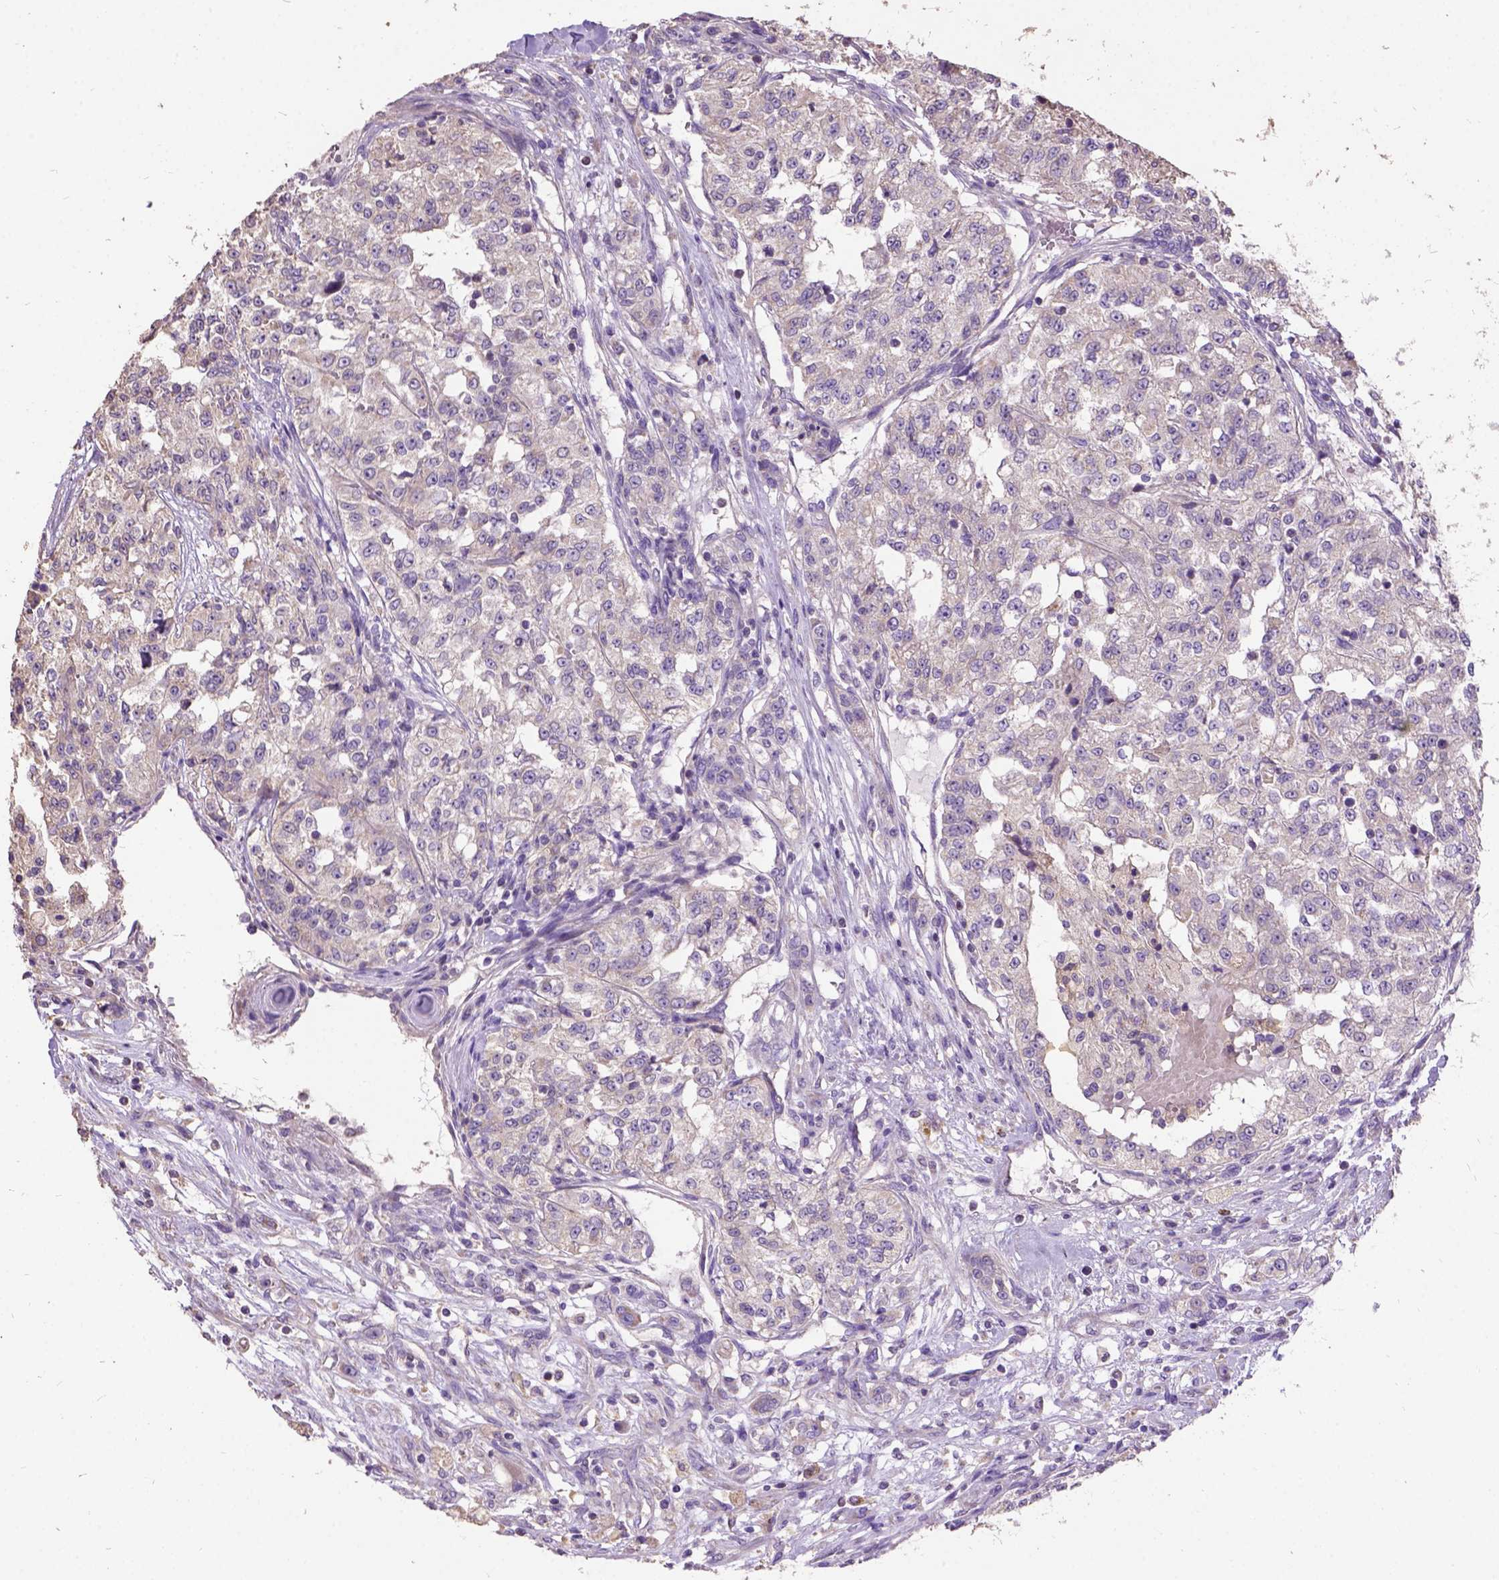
{"staining": {"intensity": "negative", "quantity": "none", "location": "none"}, "tissue": "renal cancer", "cell_type": "Tumor cells", "image_type": "cancer", "snomed": [{"axis": "morphology", "description": "Adenocarcinoma, NOS"}, {"axis": "topography", "description": "Kidney"}], "caption": "Renal cancer was stained to show a protein in brown. There is no significant positivity in tumor cells.", "gene": "DQX1", "patient": {"sex": "female", "age": 63}}